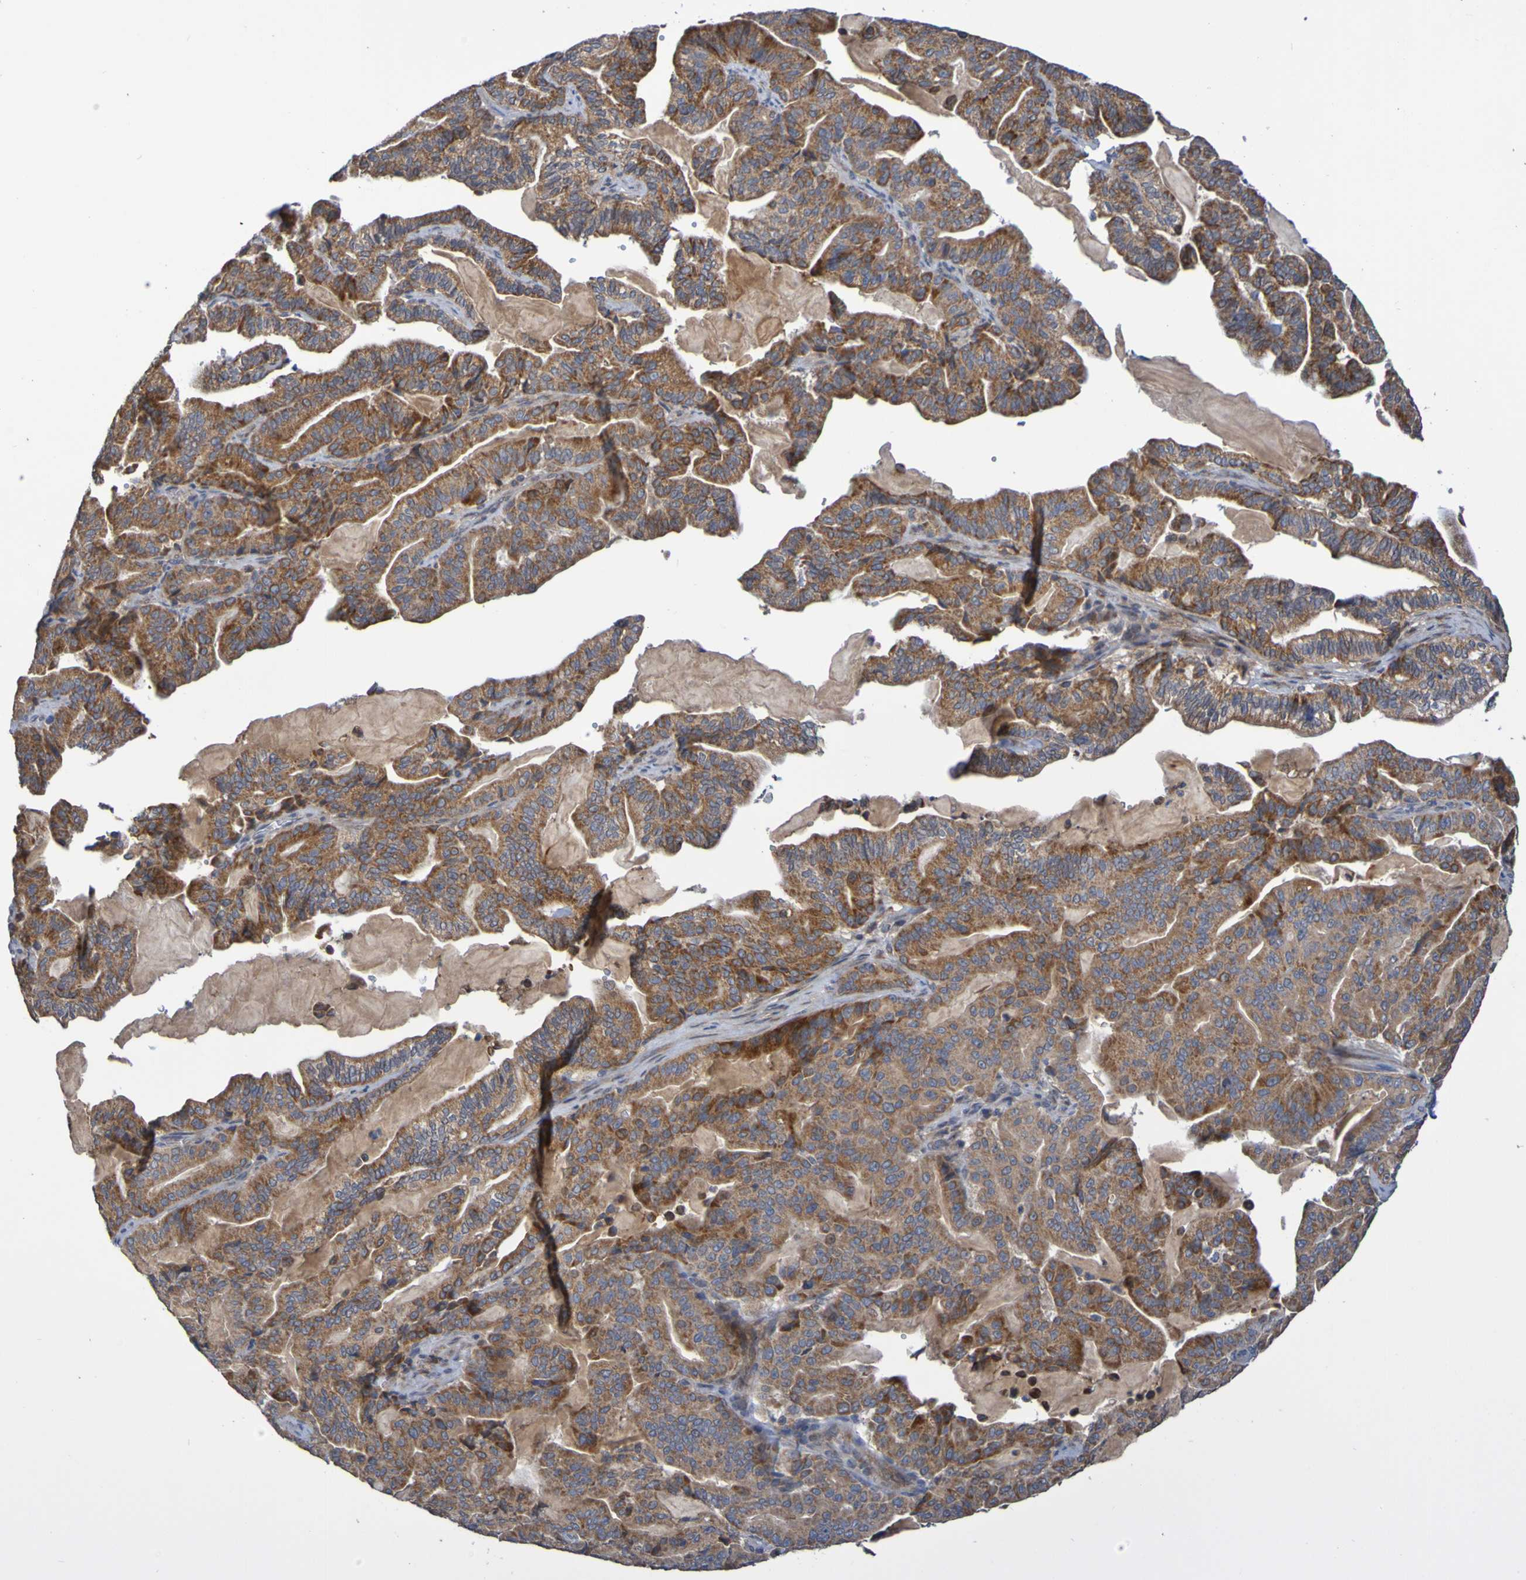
{"staining": {"intensity": "strong", "quantity": ">75%", "location": "cytoplasmic/membranous"}, "tissue": "pancreatic cancer", "cell_type": "Tumor cells", "image_type": "cancer", "snomed": [{"axis": "morphology", "description": "Adenocarcinoma, NOS"}, {"axis": "topography", "description": "Pancreas"}], "caption": "Protein staining of pancreatic cancer tissue displays strong cytoplasmic/membranous expression in approximately >75% of tumor cells.", "gene": "C3orf18", "patient": {"sex": "male", "age": 63}}